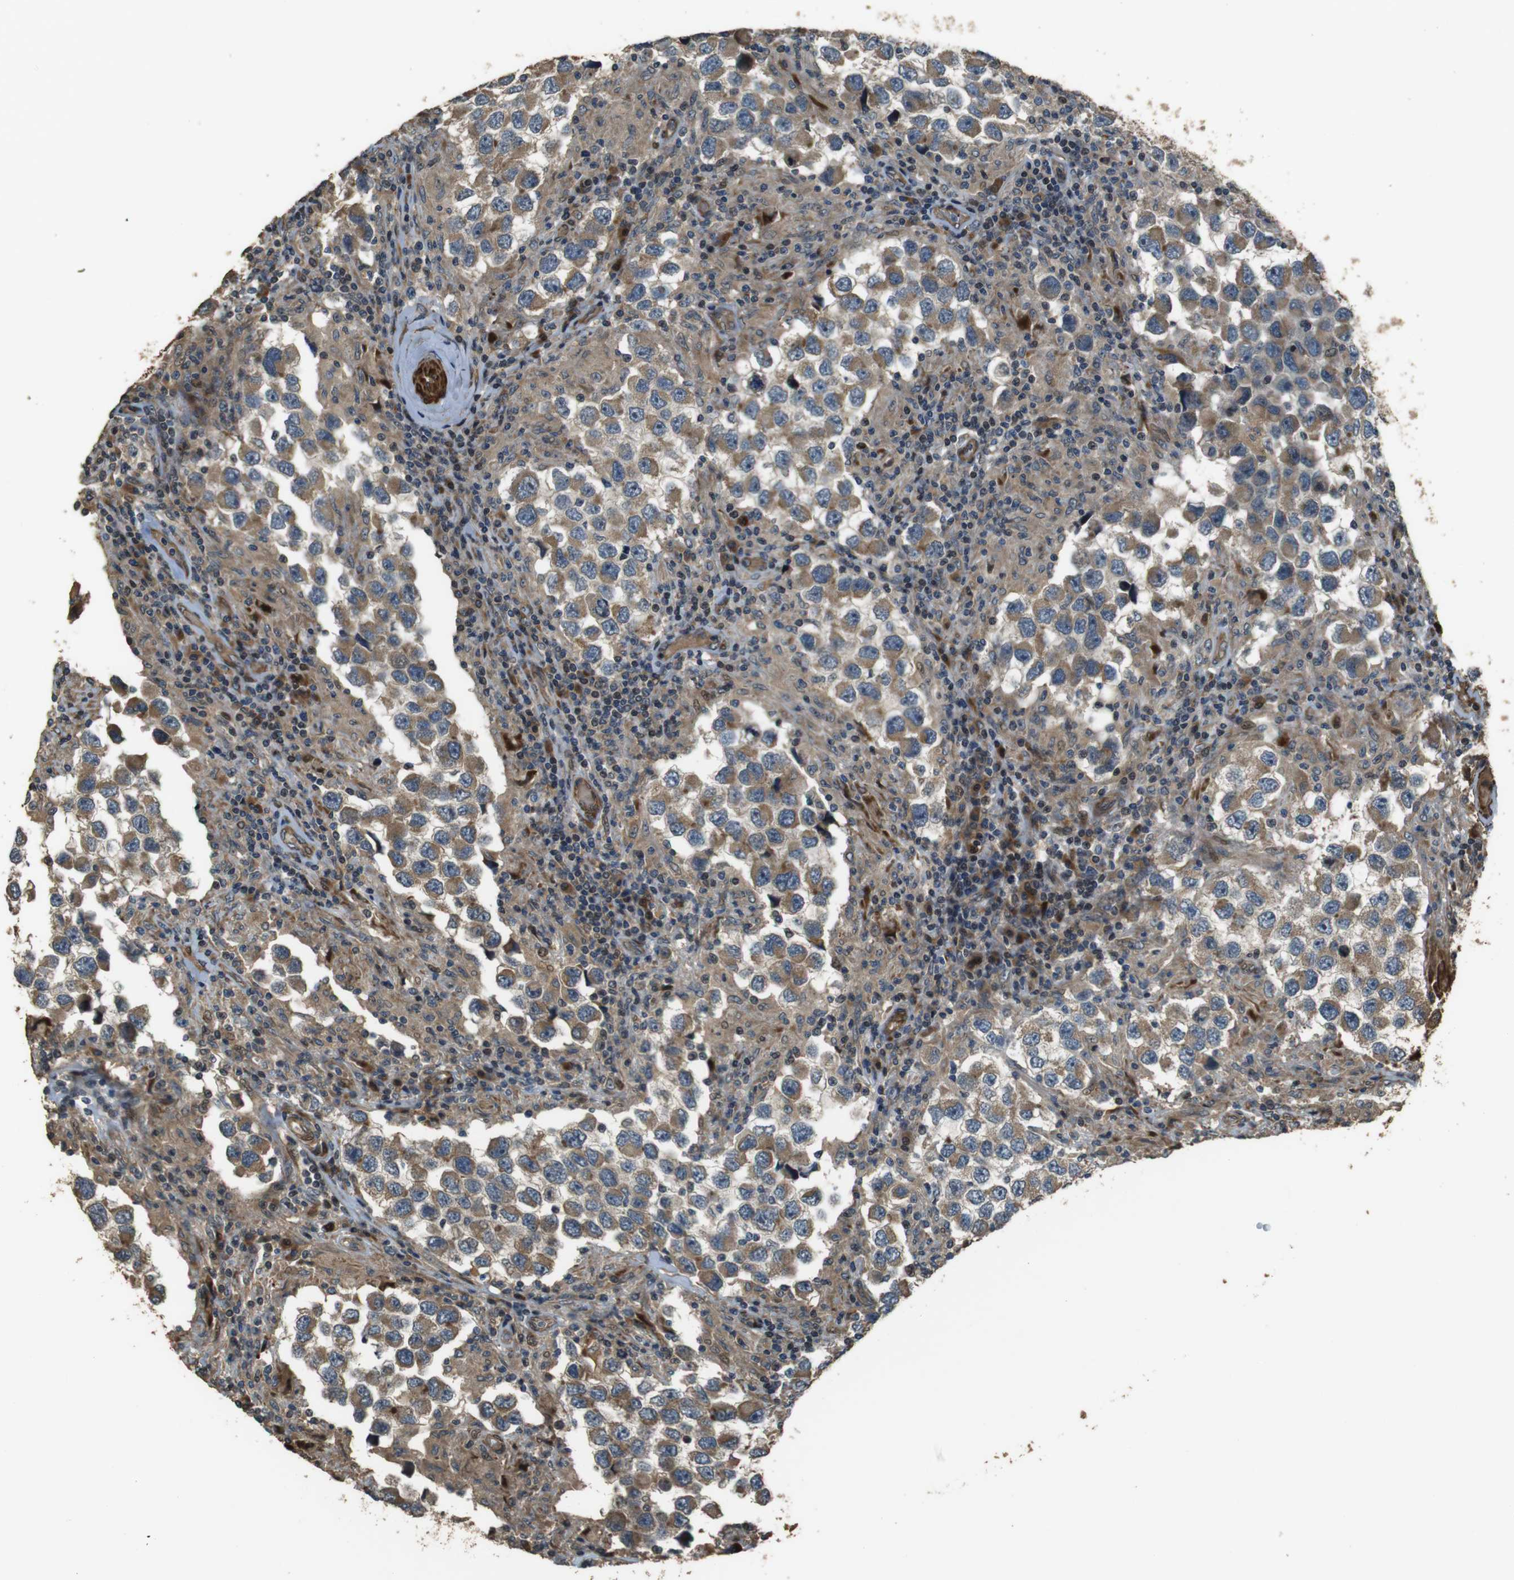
{"staining": {"intensity": "moderate", "quantity": "25%-75%", "location": "cytoplasmic/membranous"}, "tissue": "testis cancer", "cell_type": "Tumor cells", "image_type": "cancer", "snomed": [{"axis": "morphology", "description": "Carcinoma, Embryonal, NOS"}, {"axis": "topography", "description": "Testis"}], "caption": "Testis cancer stained with a protein marker demonstrates moderate staining in tumor cells.", "gene": "MSRB3", "patient": {"sex": "male", "age": 21}}